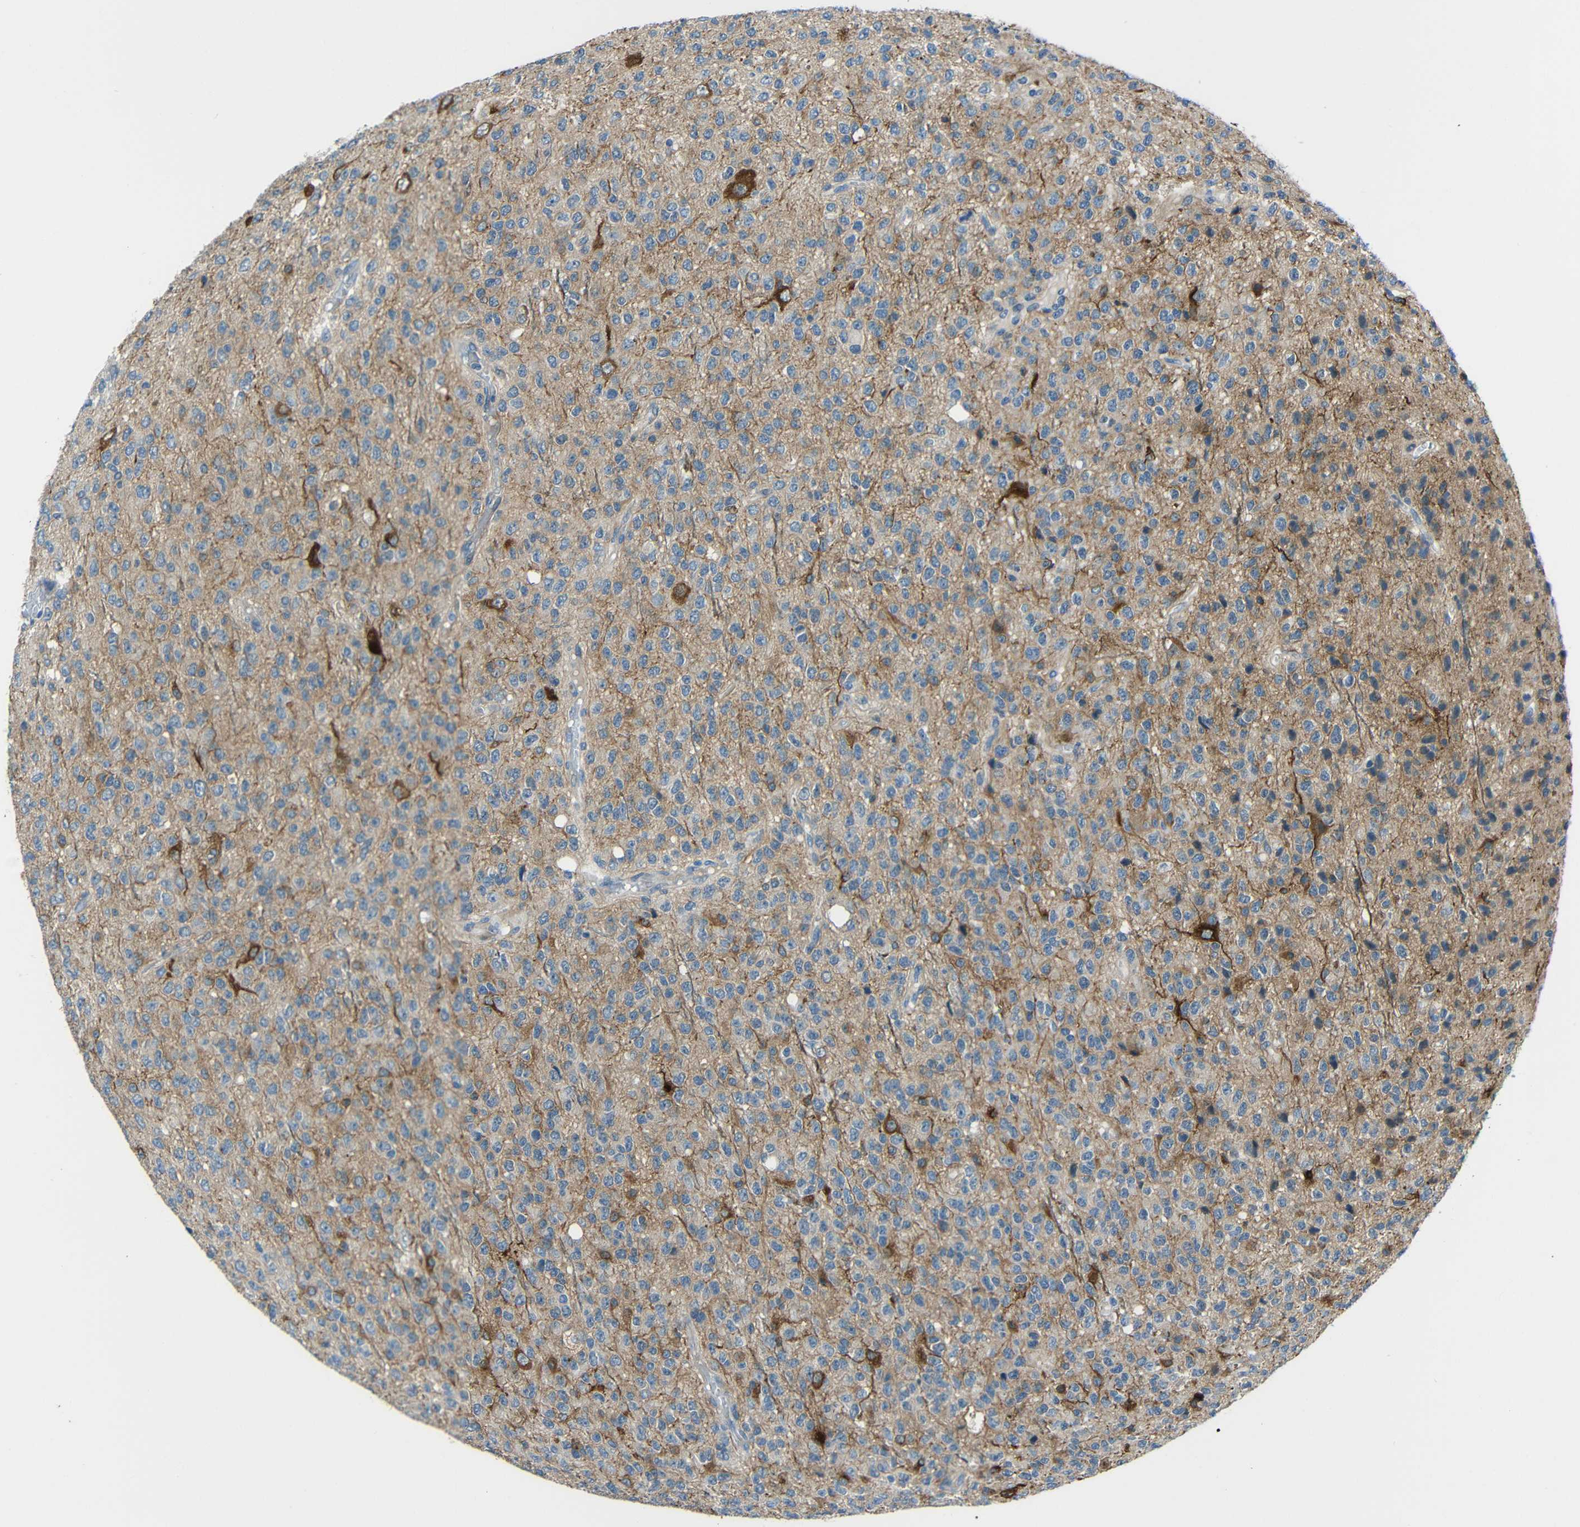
{"staining": {"intensity": "strong", "quantity": "<25%", "location": "cytoplasmic/membranous"}, "tissue": "glioma", "cell_type": "Tumor cells", "image_type": "cancer", "snomed": [{"axis": "morphology", "description": "Glioma, malignant, High grade"}, {"axis": "topography", "description": "pancreas cauda"}], "caption": "Immunohistochemical staining of human malignant high-grade glioma reveals medium levels of strong cytoplasmic/membranous protein expression in approximately <25% of tumor cells.", "gene": "DCLK1", "patient": {"sex": "male", "age": 60}}